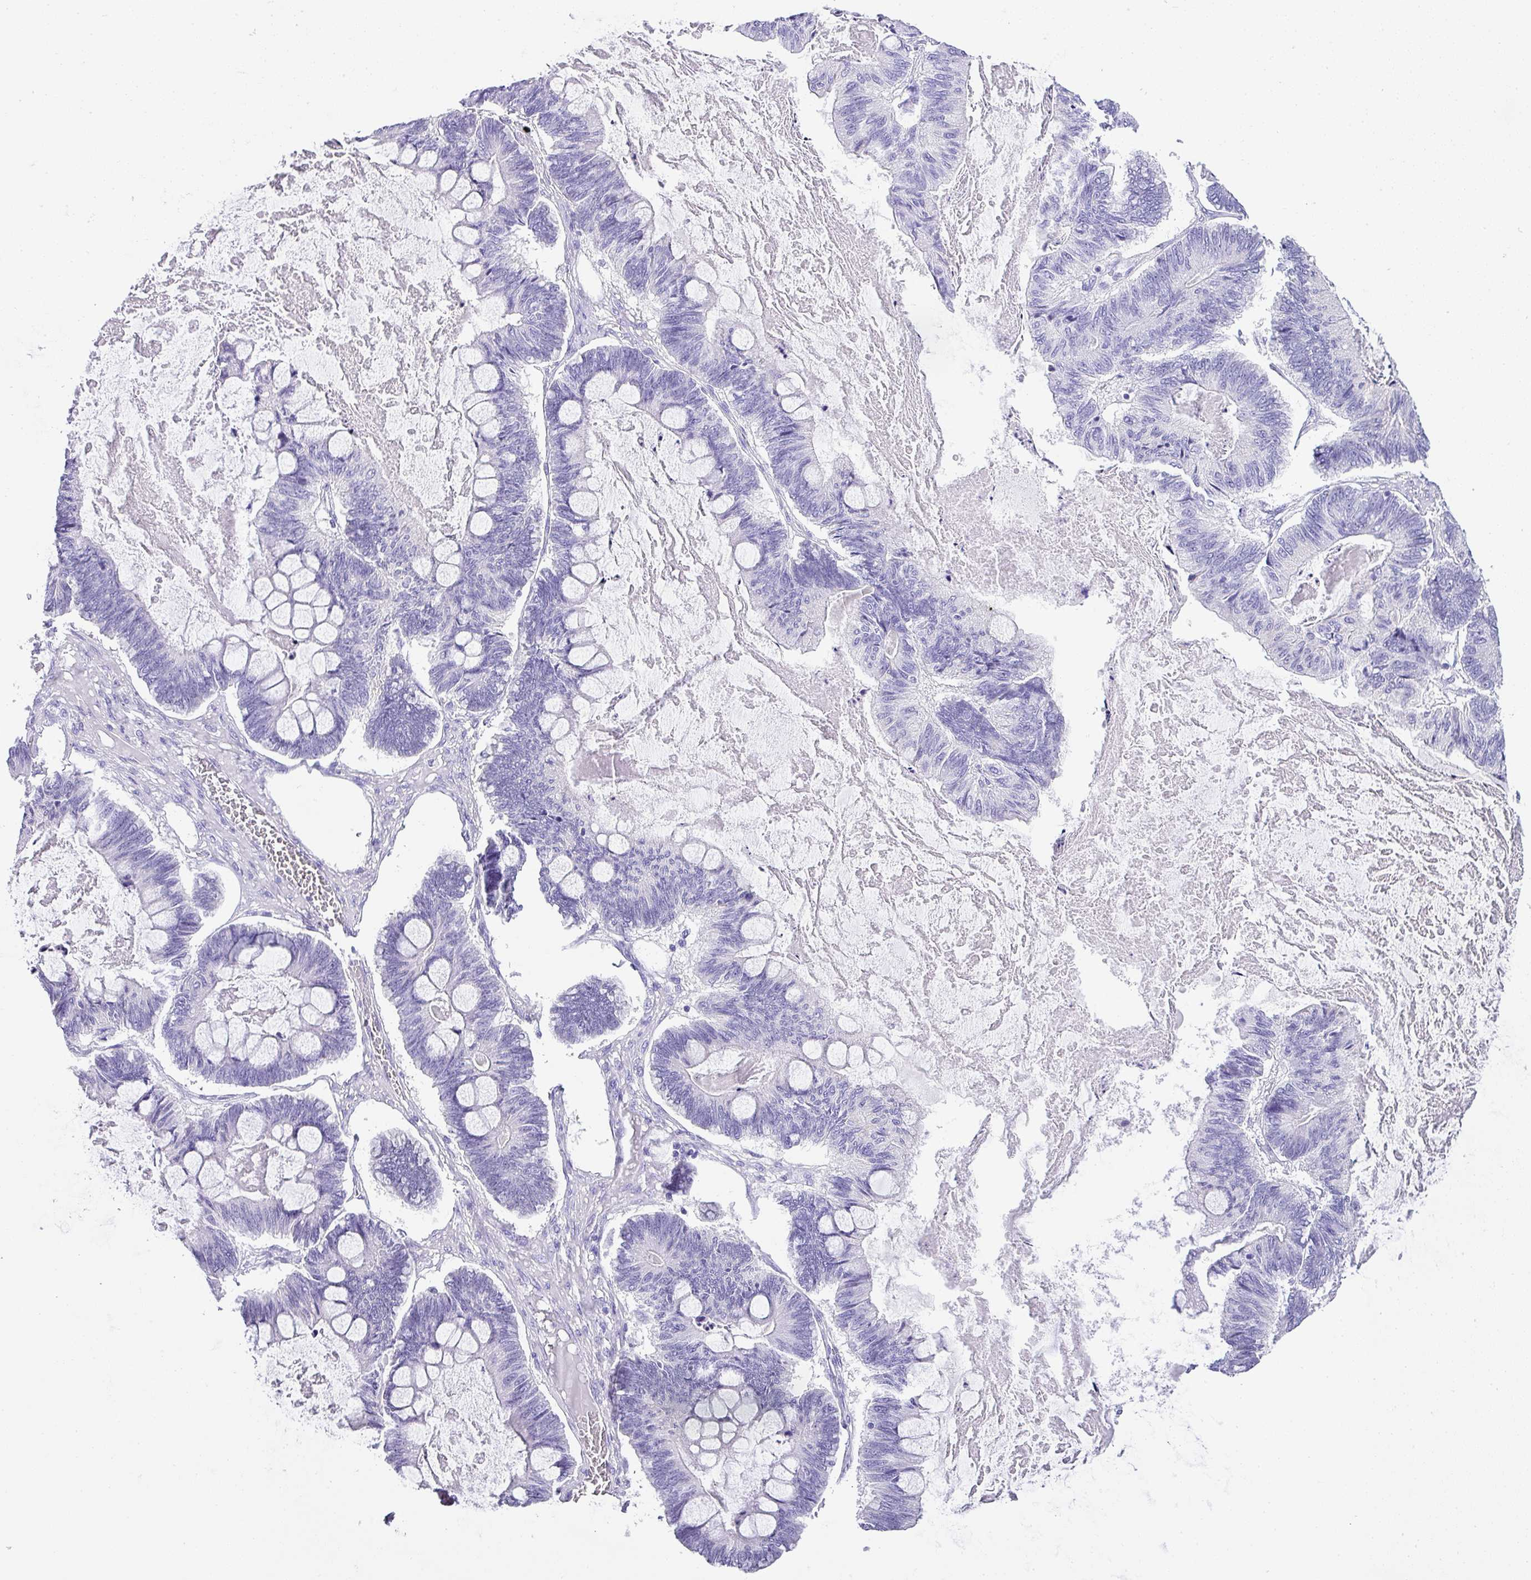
{"staining": {"intensity": "negative", "quantity": "none", "location": "none"}, "tissue": "ovarian cancer", "cell_type": "Tumor cells", "image_type": "cancer", "snomed": [{"axis": "morphology", "description": "Cystadenocarcinoma, mucinous, NOS"}, {"axis": "topography", "description": "Ovary"}], "caption": "Tumor cells are negative for brown protein staining in ovarian cancer.", "gene": "MUC21", "patient": {"sex": "female", "age": 61}}